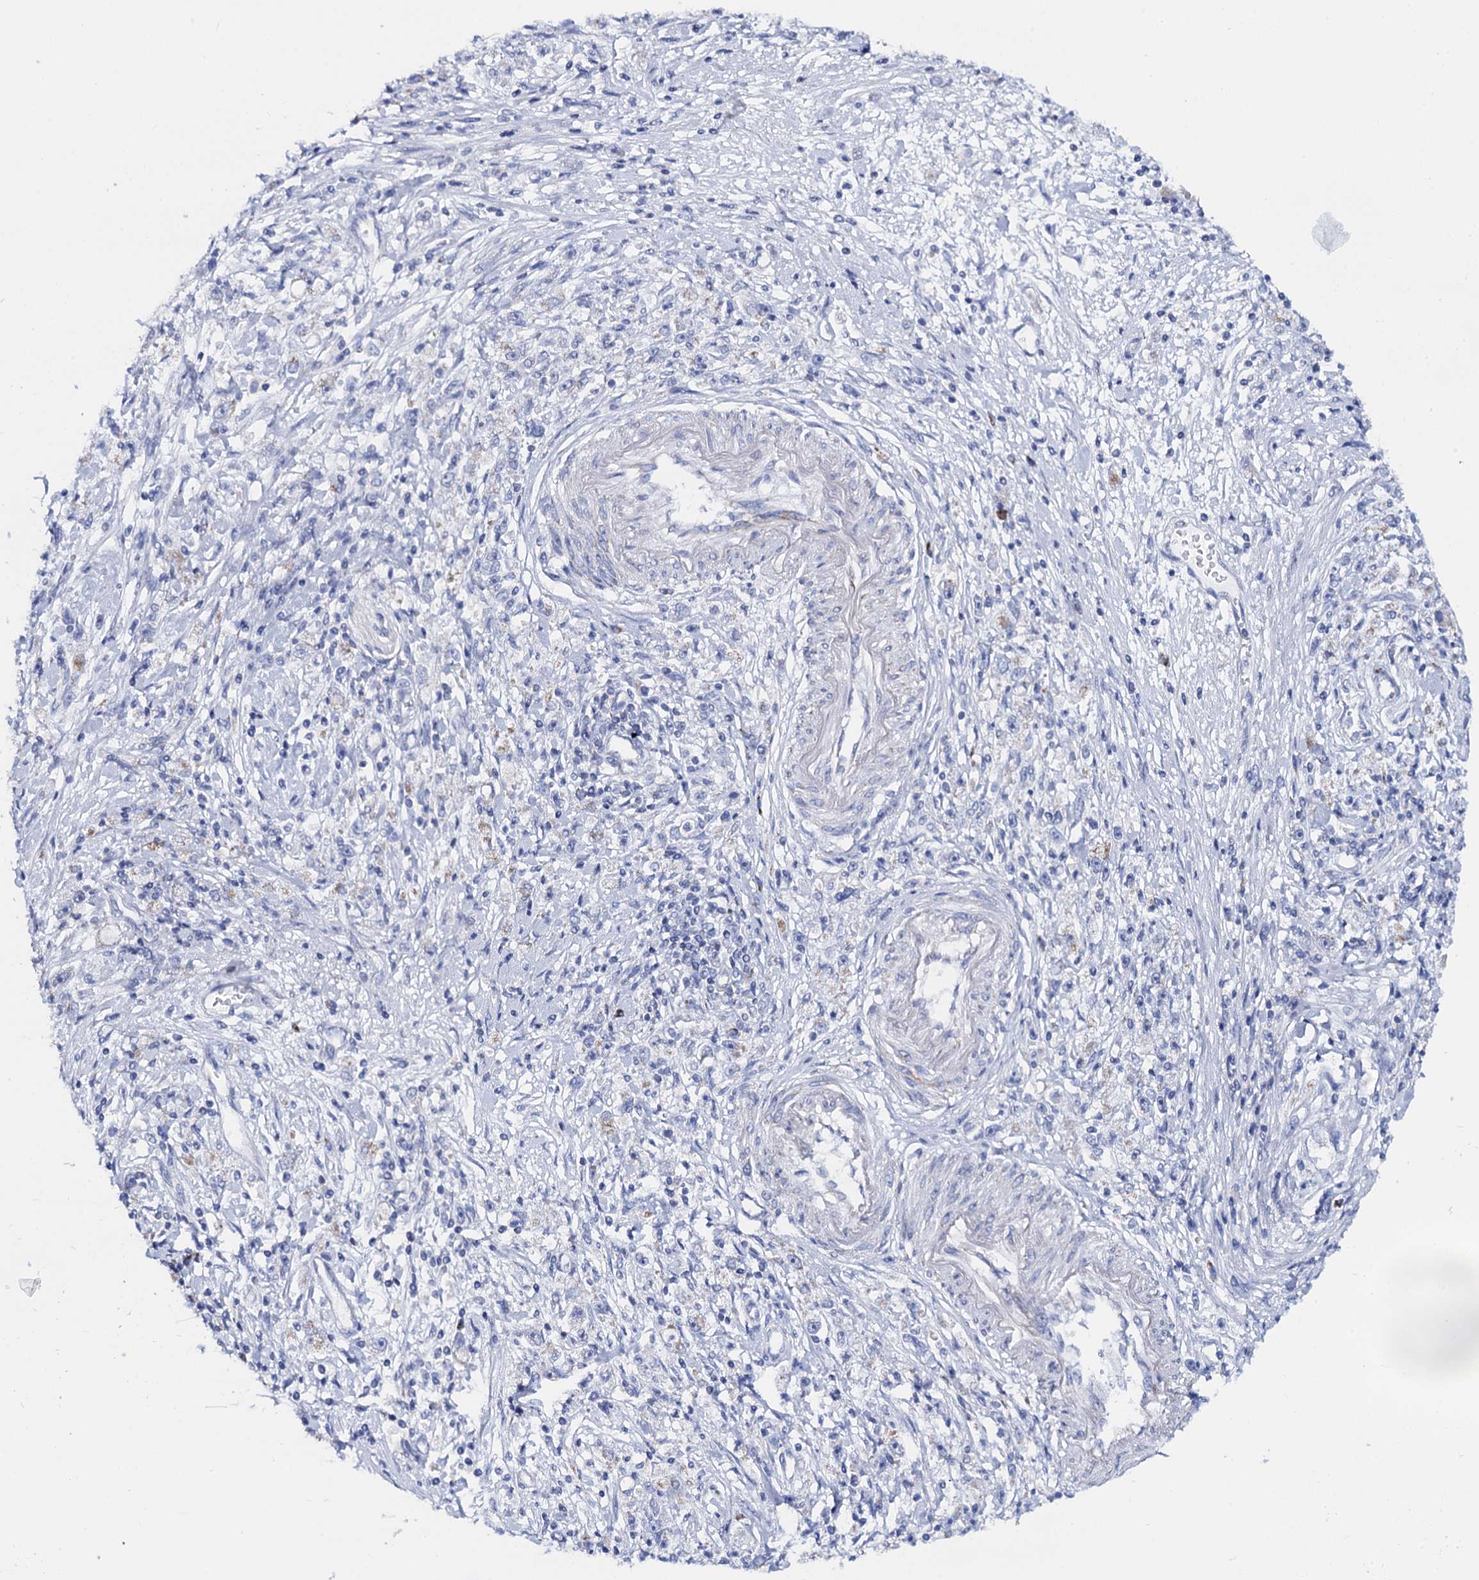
{"staining": {"intensity": "negative", "quantity": "none", "location": "none"}, "tissue": "stomach cancer", "cell_type": "Tumor cells", "image_type": "cancer", "snomed": [{"axis": "morphology", "description": "Adenocarcinoma, NOS"}, {"axis": "topography", "description": "Stomach"}], "caption": "Tumor cells are negative for brown protein staining in stomach cancer.", "gene": "ACADSB", "patient": {"sex": "female", "age": 59}}